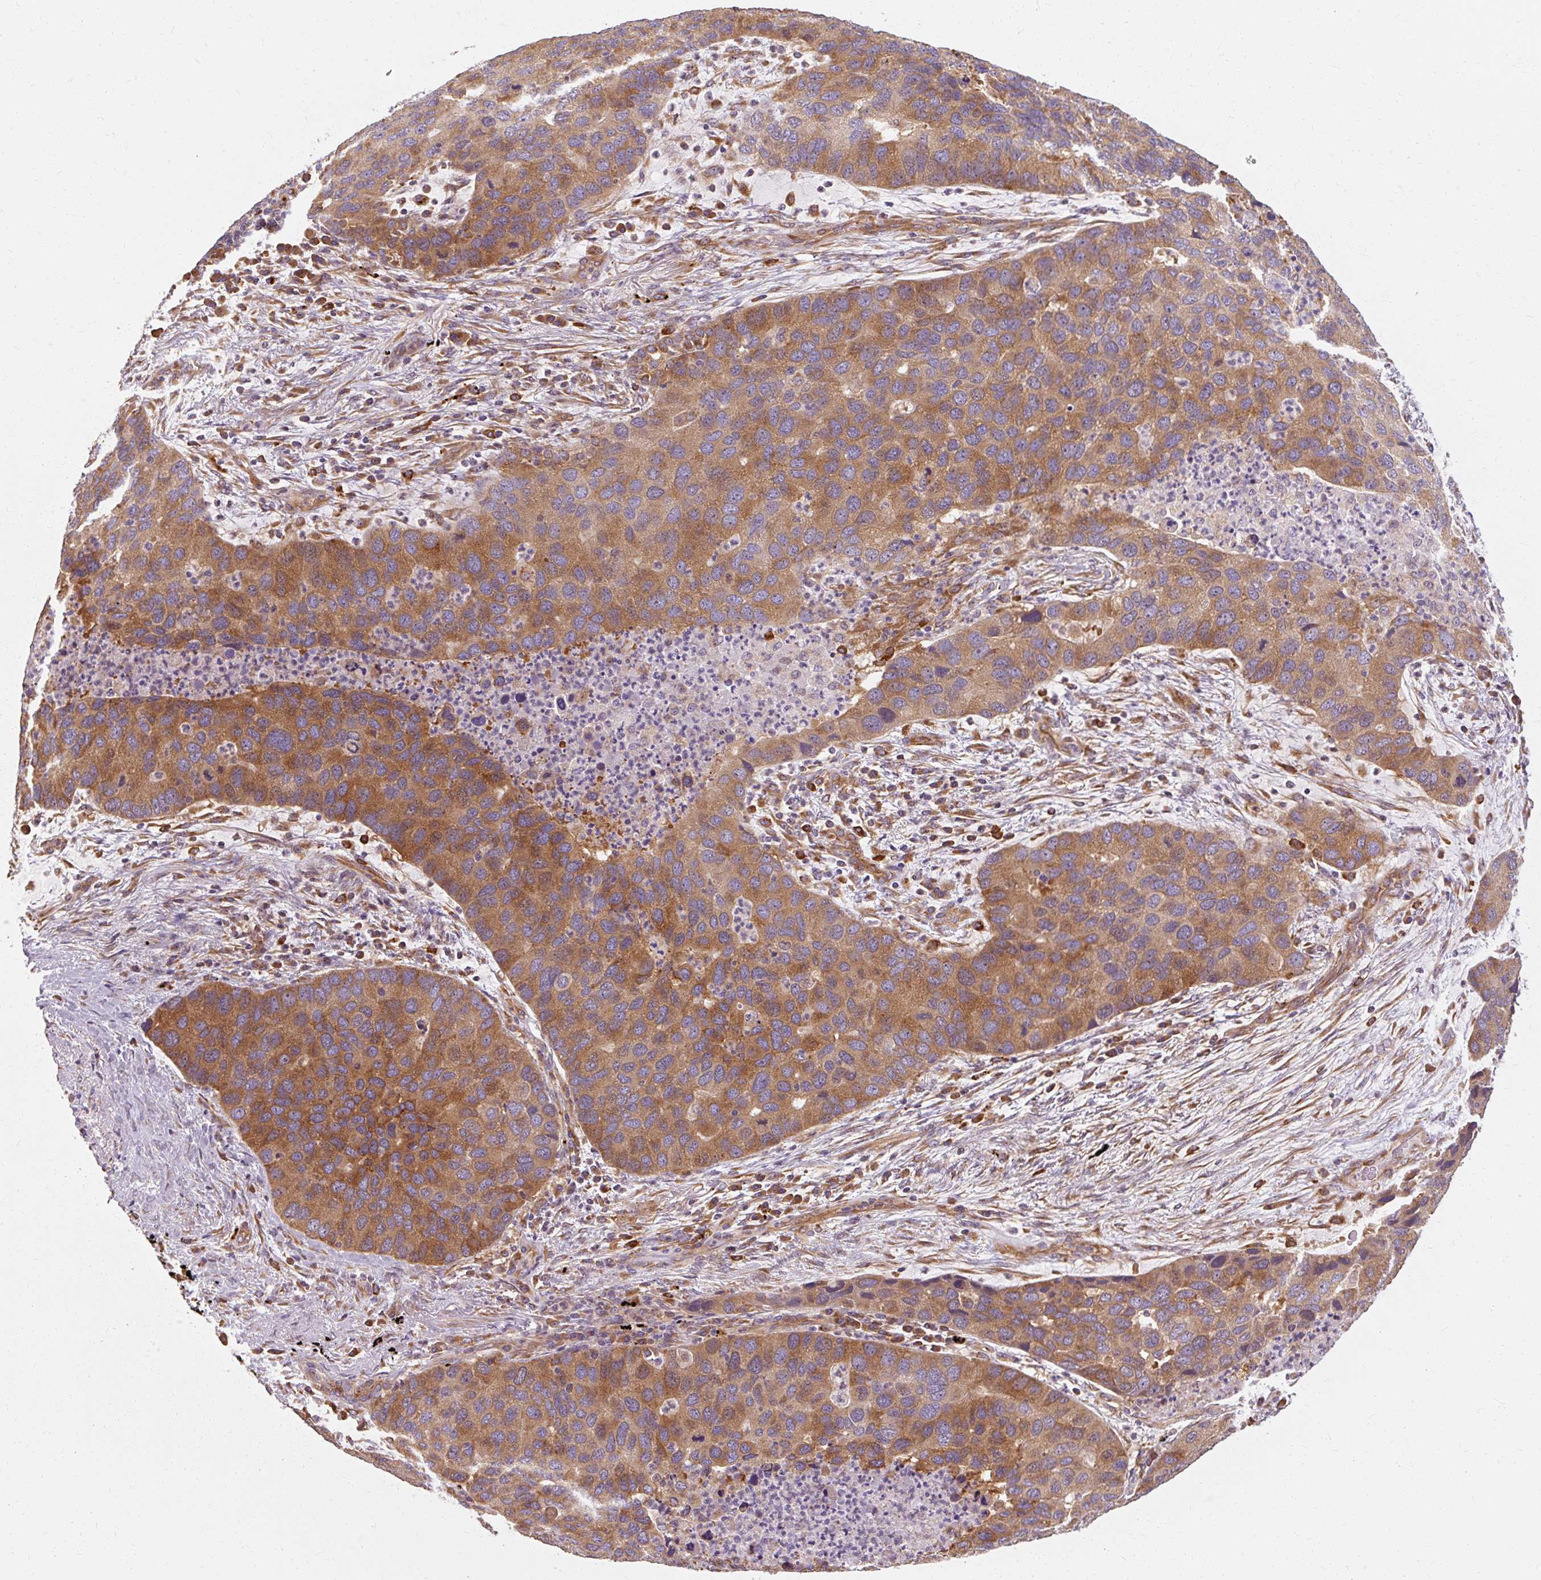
{"staining": {"intensity": "moderate", "quantity": ">75%", "location": "cytoplasmic/membranous"}, "tissue": "lung cancer", "cell_type": "Tumor cells", "image_type": "cancer", "snomed": [{"axis": "morphology", "description": "Aneuploidy"}, {"axis": "morphology", "description": "Adenocarcinoma, NOS"}, {"axis": "topography", "description": "Lymph node"}, {"axis": "topography", "description": "Lung"}], "caption": "This micrograph reveals adenocarcinoma (lung) stained with immunohistochemistry to label a protein in brown. The cytoplasmic/membranous of tumor cells show moderate positivity for the protein. Nuclei are counter-stained blue.", "gene": "TBC1D4", "patient": {"sex": "female", "age": 74}}